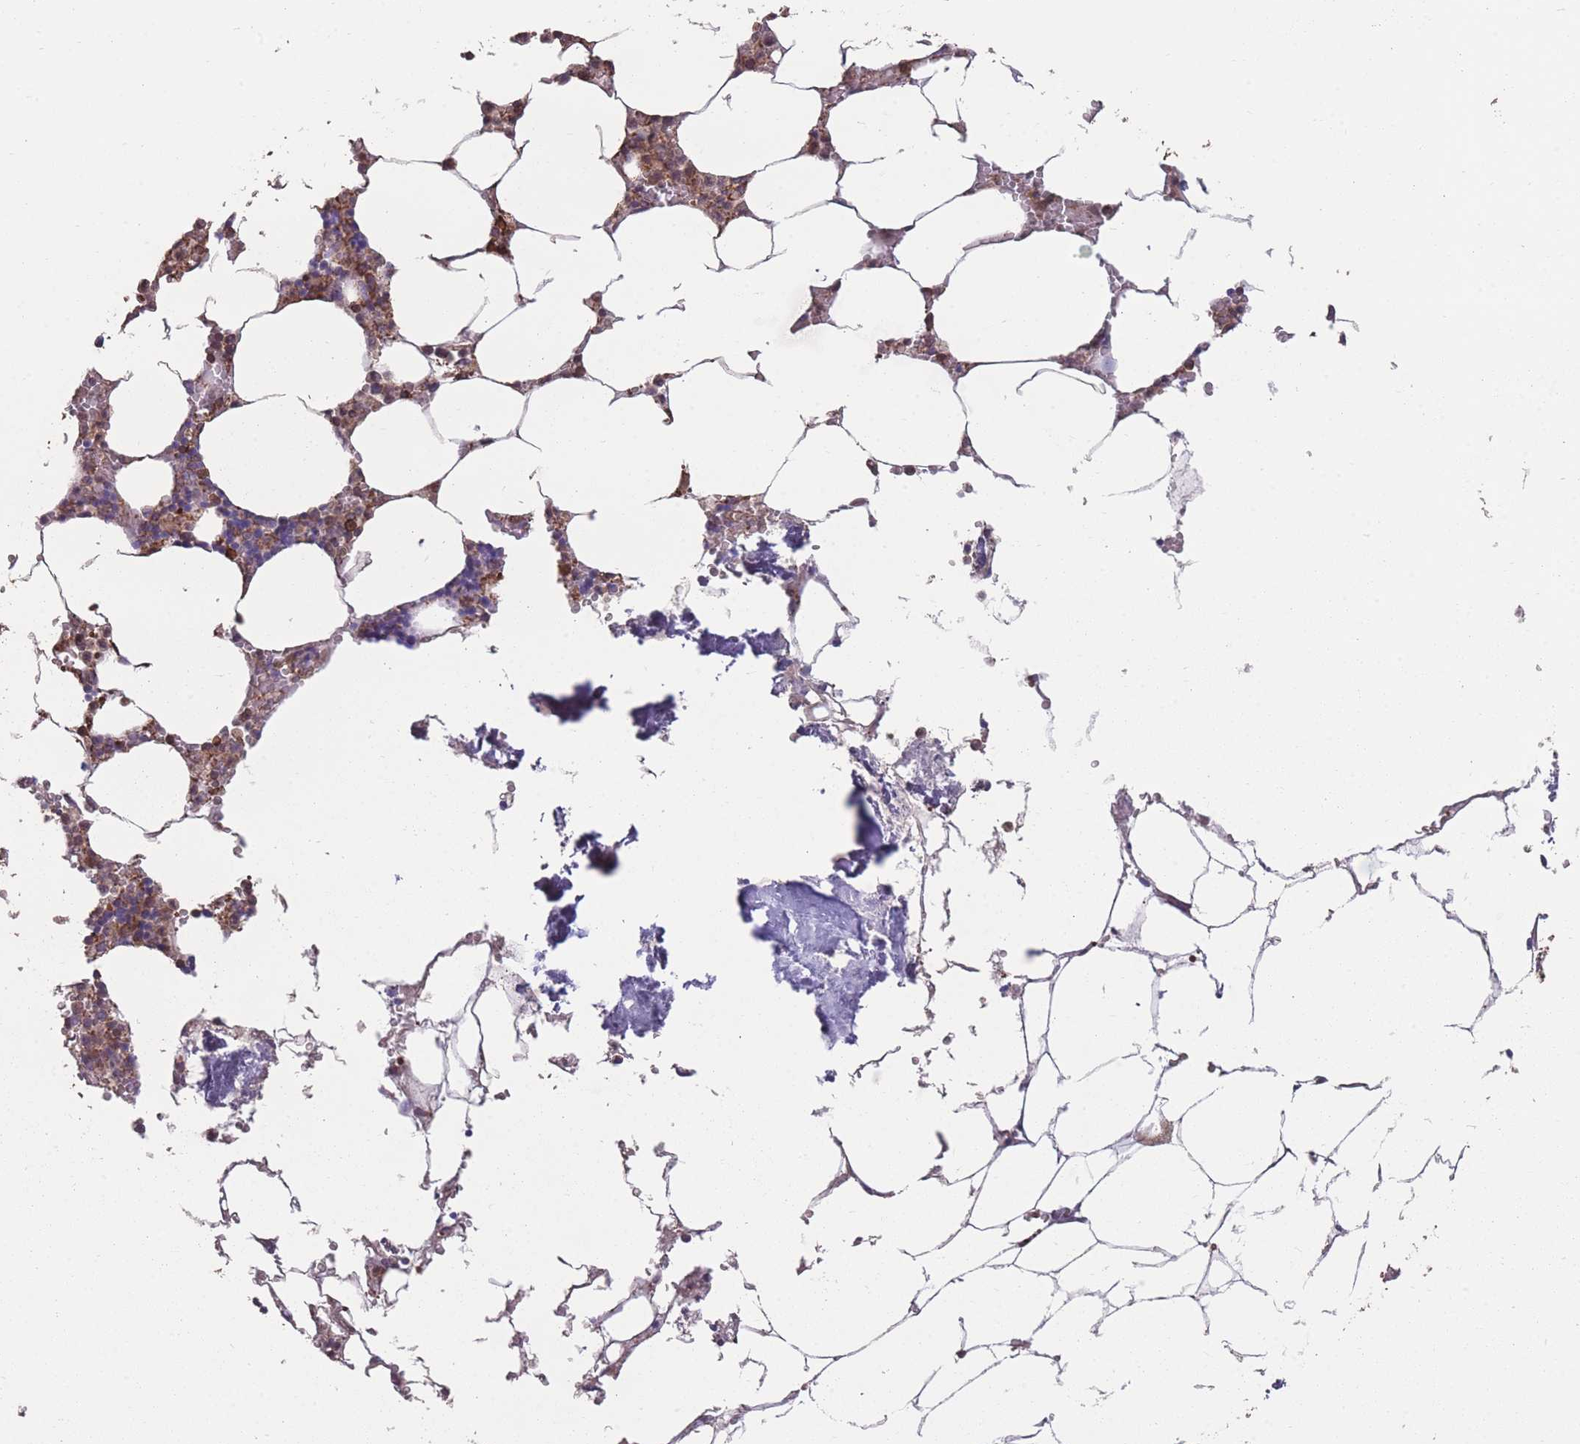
{"staining": {"intensity": "moderate", "quantity": ">75%", "location": "cytoplasmic/membranous"}, "tissue": "bone marrow", "cell_type": "Hematopoietic cells", "image_type": "normal", "snomed": [{"axis": "morphology", "description": "Normal tissue, NOS"}, {"axis": "topography", "description": "Bone marrow"}], "caption": "This micrograph displays benign bone marrow stained with immunohistochemistry to label a protein in brown. The cytoplasmic/membranous of hematopoietic cells show moderate positivity for the protein. Nuclei are counter-stained blue.", "gene": "NUDT21", "patient": {"sex": "male", "age": 70}}